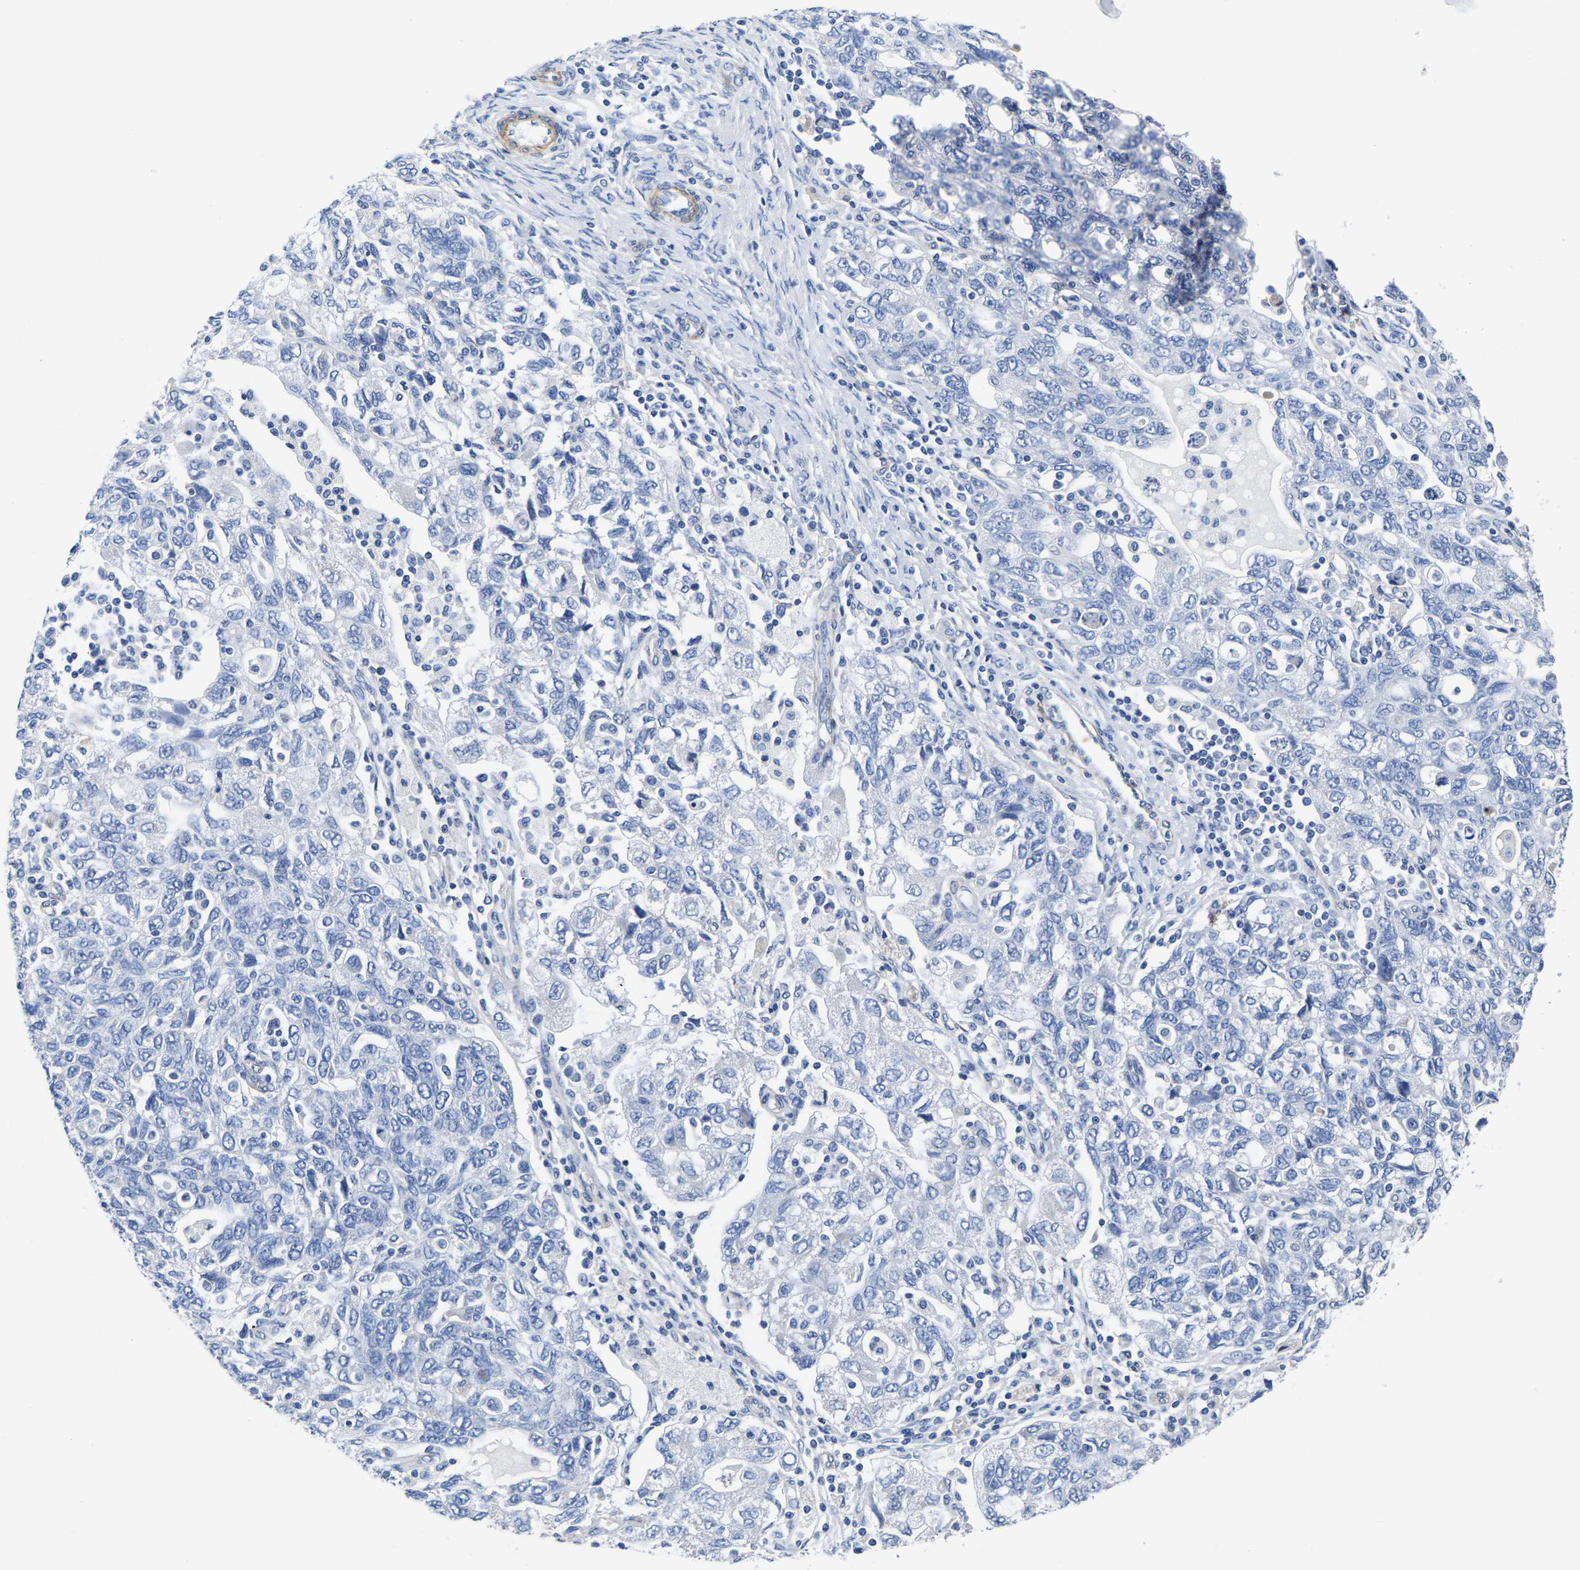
{"staining": {"intensity": "negative", "quantity": "none", "location": "none"}, "tissue": "ovarian cancer", "cell_type": "Tumor cells", "image_type": "cancer", "snomed": [{"axis": "morphology", "description": "Carcinoma, NOS"}, {"axis": "morphology", "description": "Cystadenocarcinoma, serous, NOS"}, {"axis": "topography", "description": "Ovary"}], "caption": "A micrograph of human ovarian cancer is negative for staining in tumor cells.", "gene": "SLC45A3", "patient": {"sex": "female", "age": 69}}